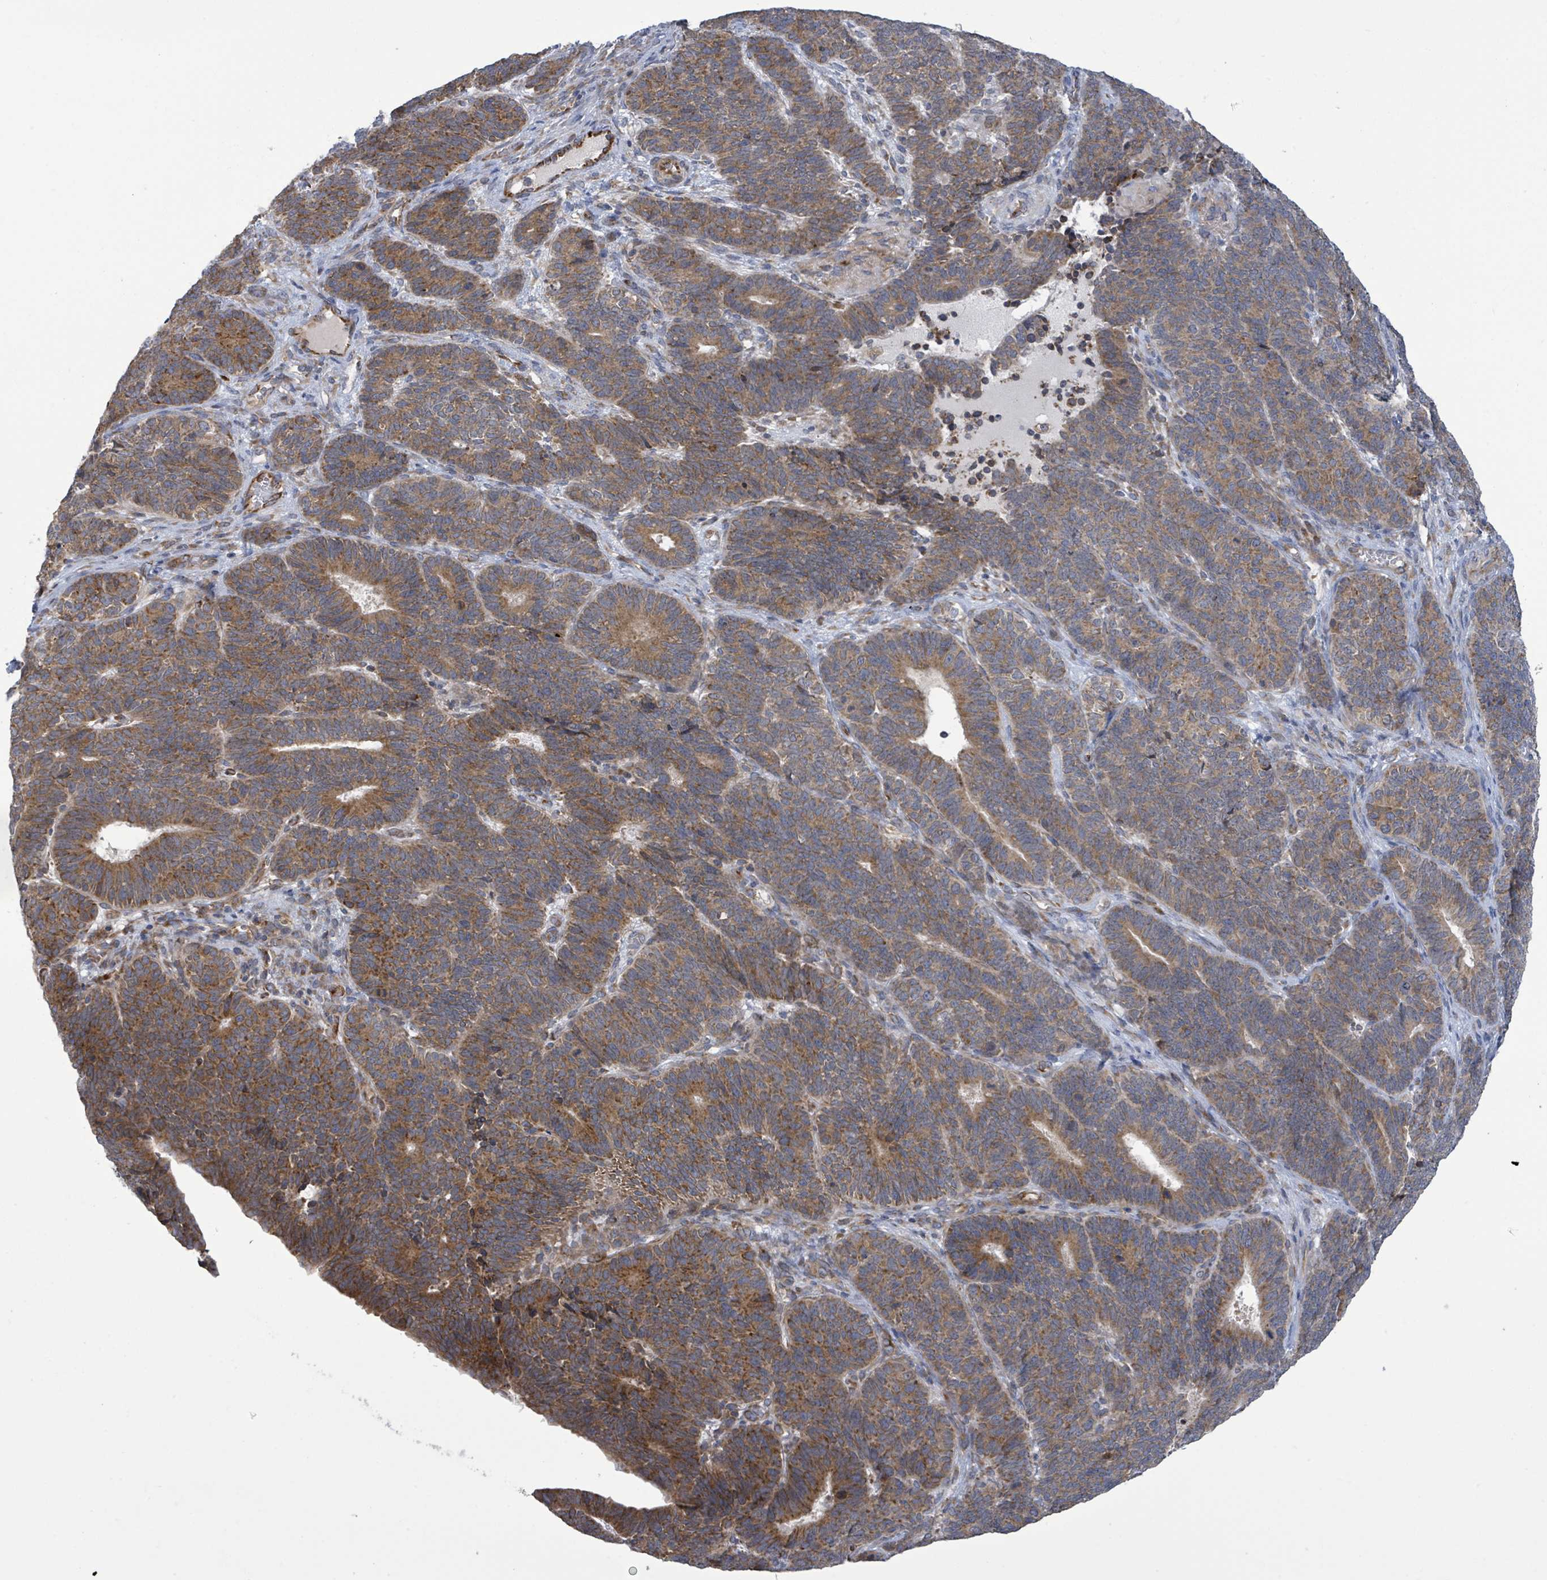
{"staining": {"intensity": "moderate", "quantity": ">75%", "location": "cytoplasmic/membranous"}, "tissue": "endometrial cancer", "cell_type": "Tumor cells", "image_type": "cancer", "snomed": [{"axis": "morphology", "description": "Adenocarcinoma, NOS"}, {"axis": "topography", "description": "Endometrium"}], "caption": "High-magnification brightfield microscopy of adenocarcinoma (endometrial) stained with DAB (brown) and counterstained with hematoxylin (blue). tumor cells exhibit moderate cytoplasmic/membranous staining is seen in approximately>75% of cells.", "gene": "NOMO1", "patient": {"sex": "female", "age": 70}}